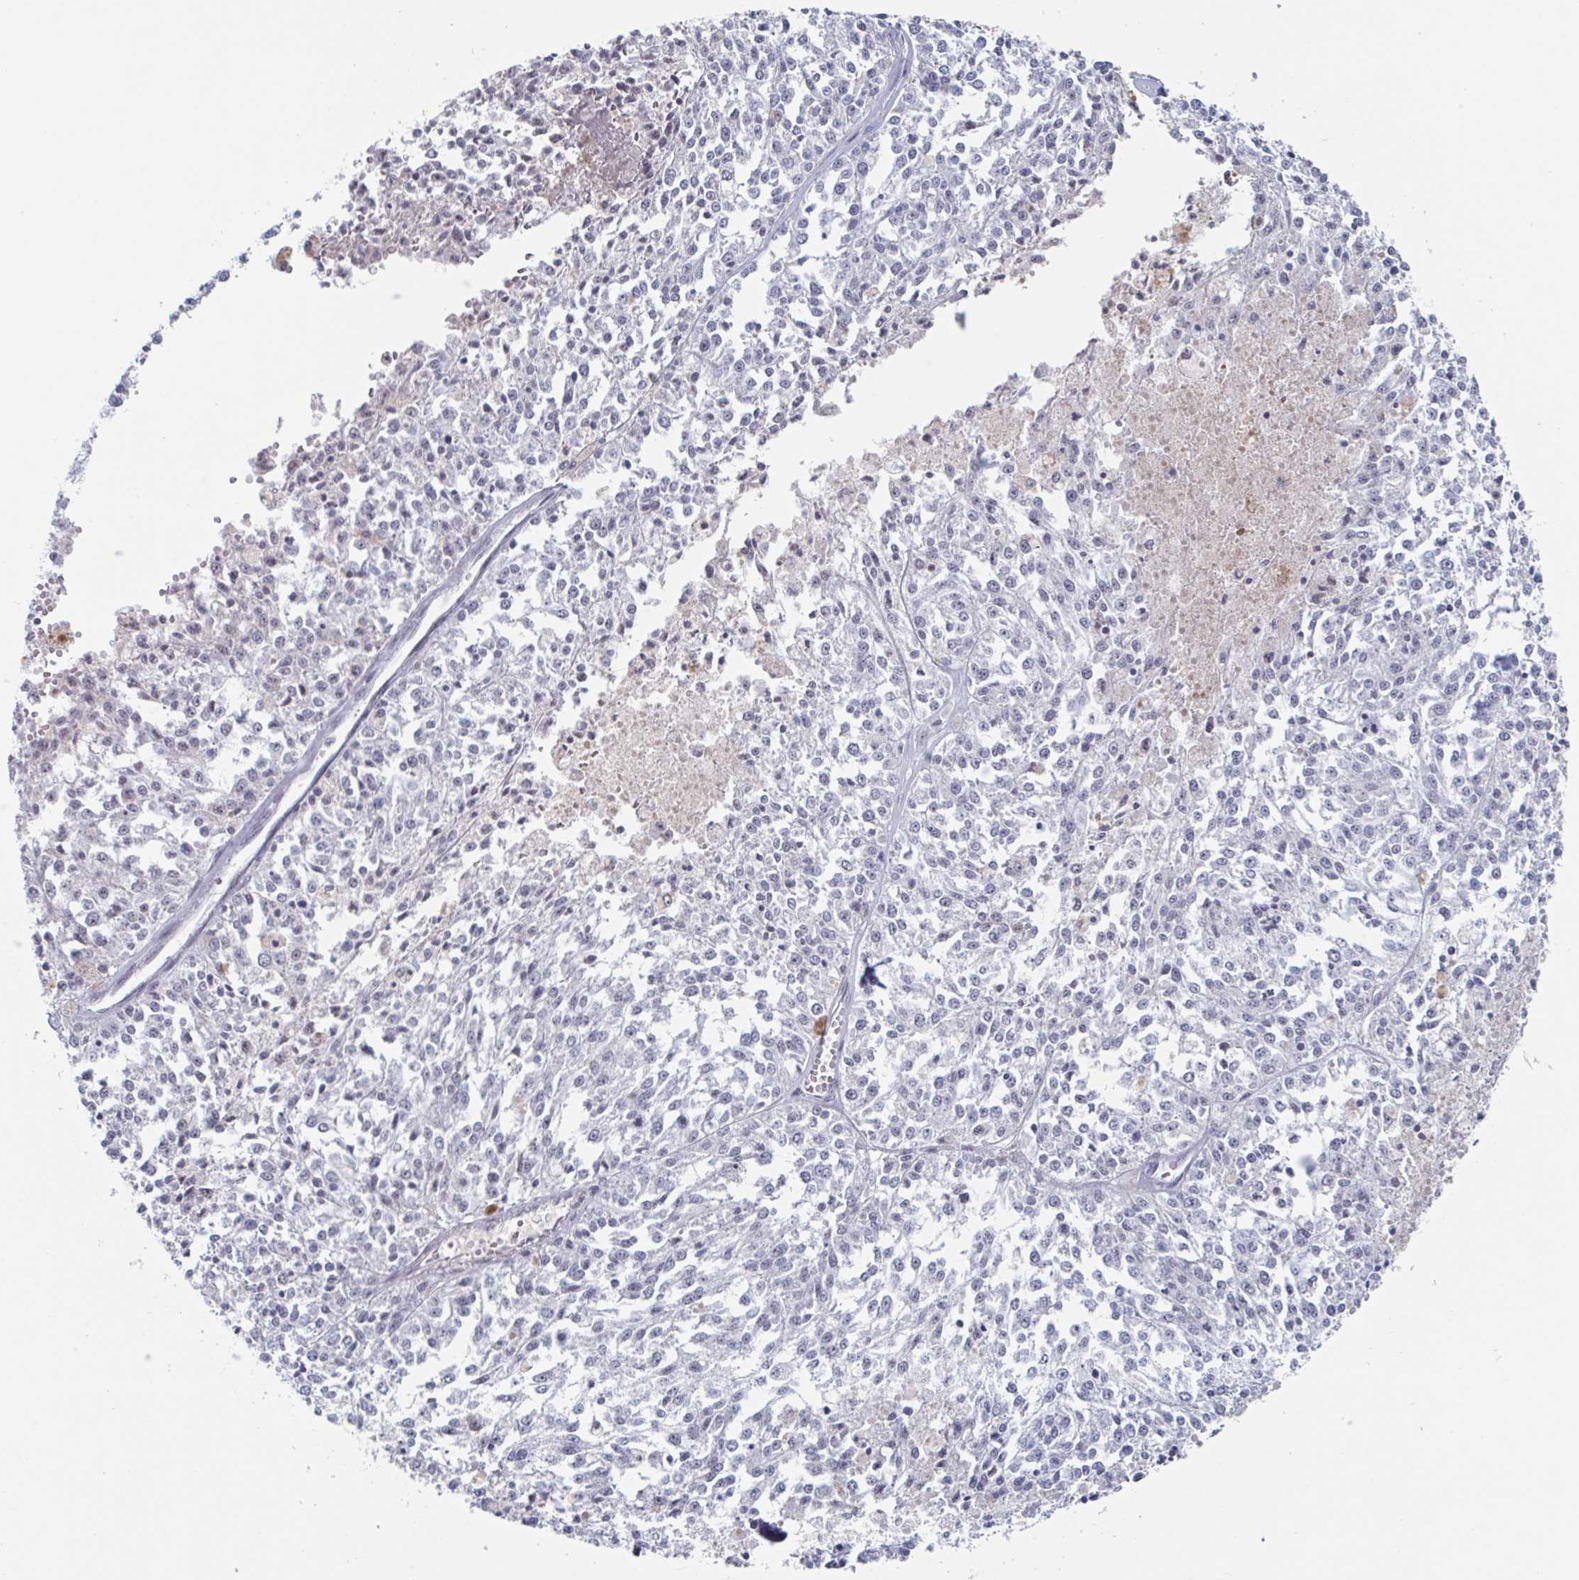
{"staining": {"intensity": "negative", "quantity": "none", "location": "none"}, "tissue": "melanoma", "cell_type": "Tumor cells", "image_type": "cancer", "snomed": [{"axis": "morphology", "description": "Malignant melanoma, NOS"}, {"axis": "topography", "description": "Skin"}], "caption": "The photomicrograph exhibits no significant positivity in tumor cells of malignant melanoma.", "gene": "KDM4D", "patient": {"sex": "female", "age": 64}}